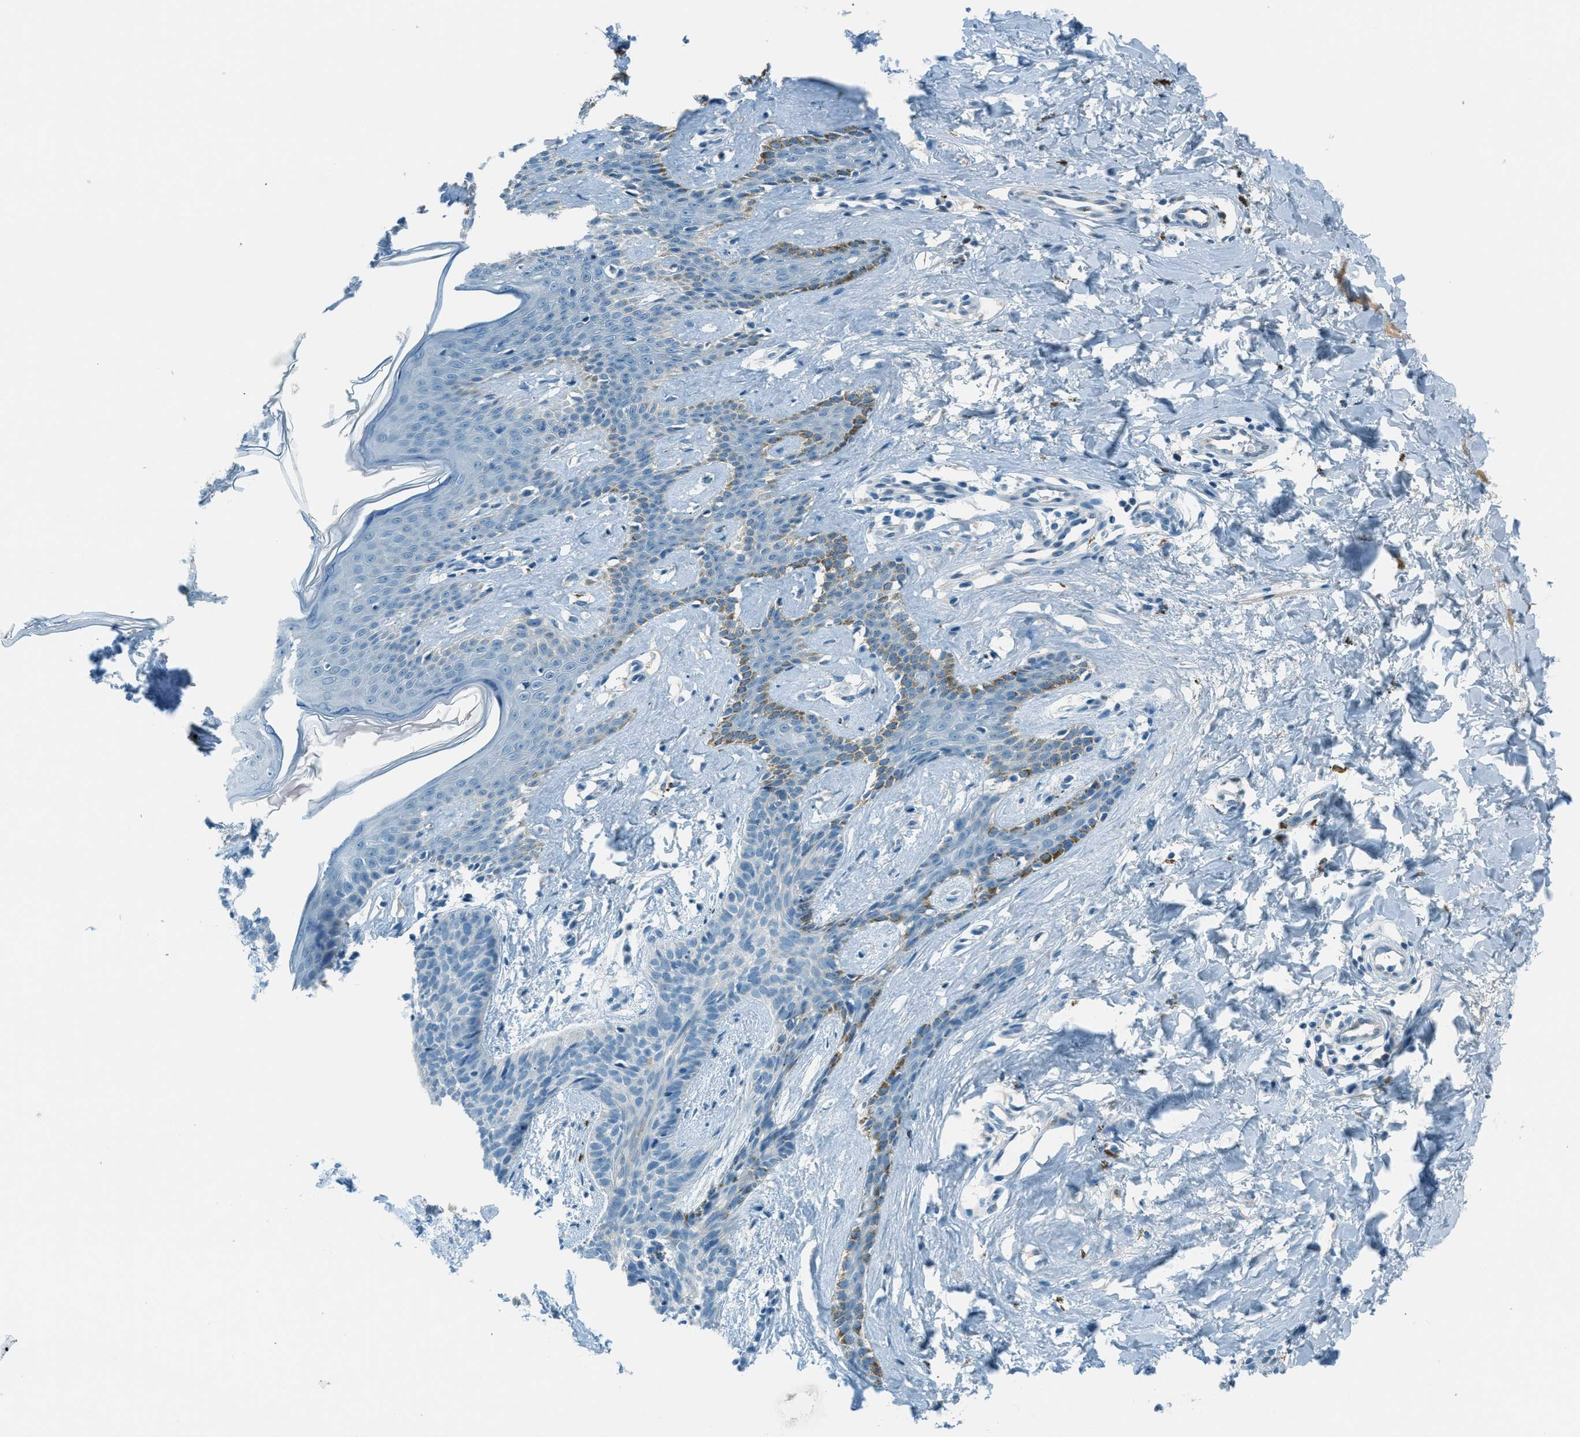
{"staining": {"intensity": "moderate", "quantity": "<25%", "location": "cytoplasmic/membranous"}, "tissue": "skin cancer", "cell_type": "Tumor cells", "image_type": "cancer", "snomed": [{"axis": "morphology", "description": "Basal cell carcinoma"}, {"axis": "topography", "description": "Skin"}], "caption": "Moderate cytoplasmic/membranous staining is identified in approximately <25% of tumor cells in skin cancer. (DAB IHC, brown staining for protein, blue staining for nuclei).", "gene": "MSLN", "patient": {"sex": "male", "age": 60}}